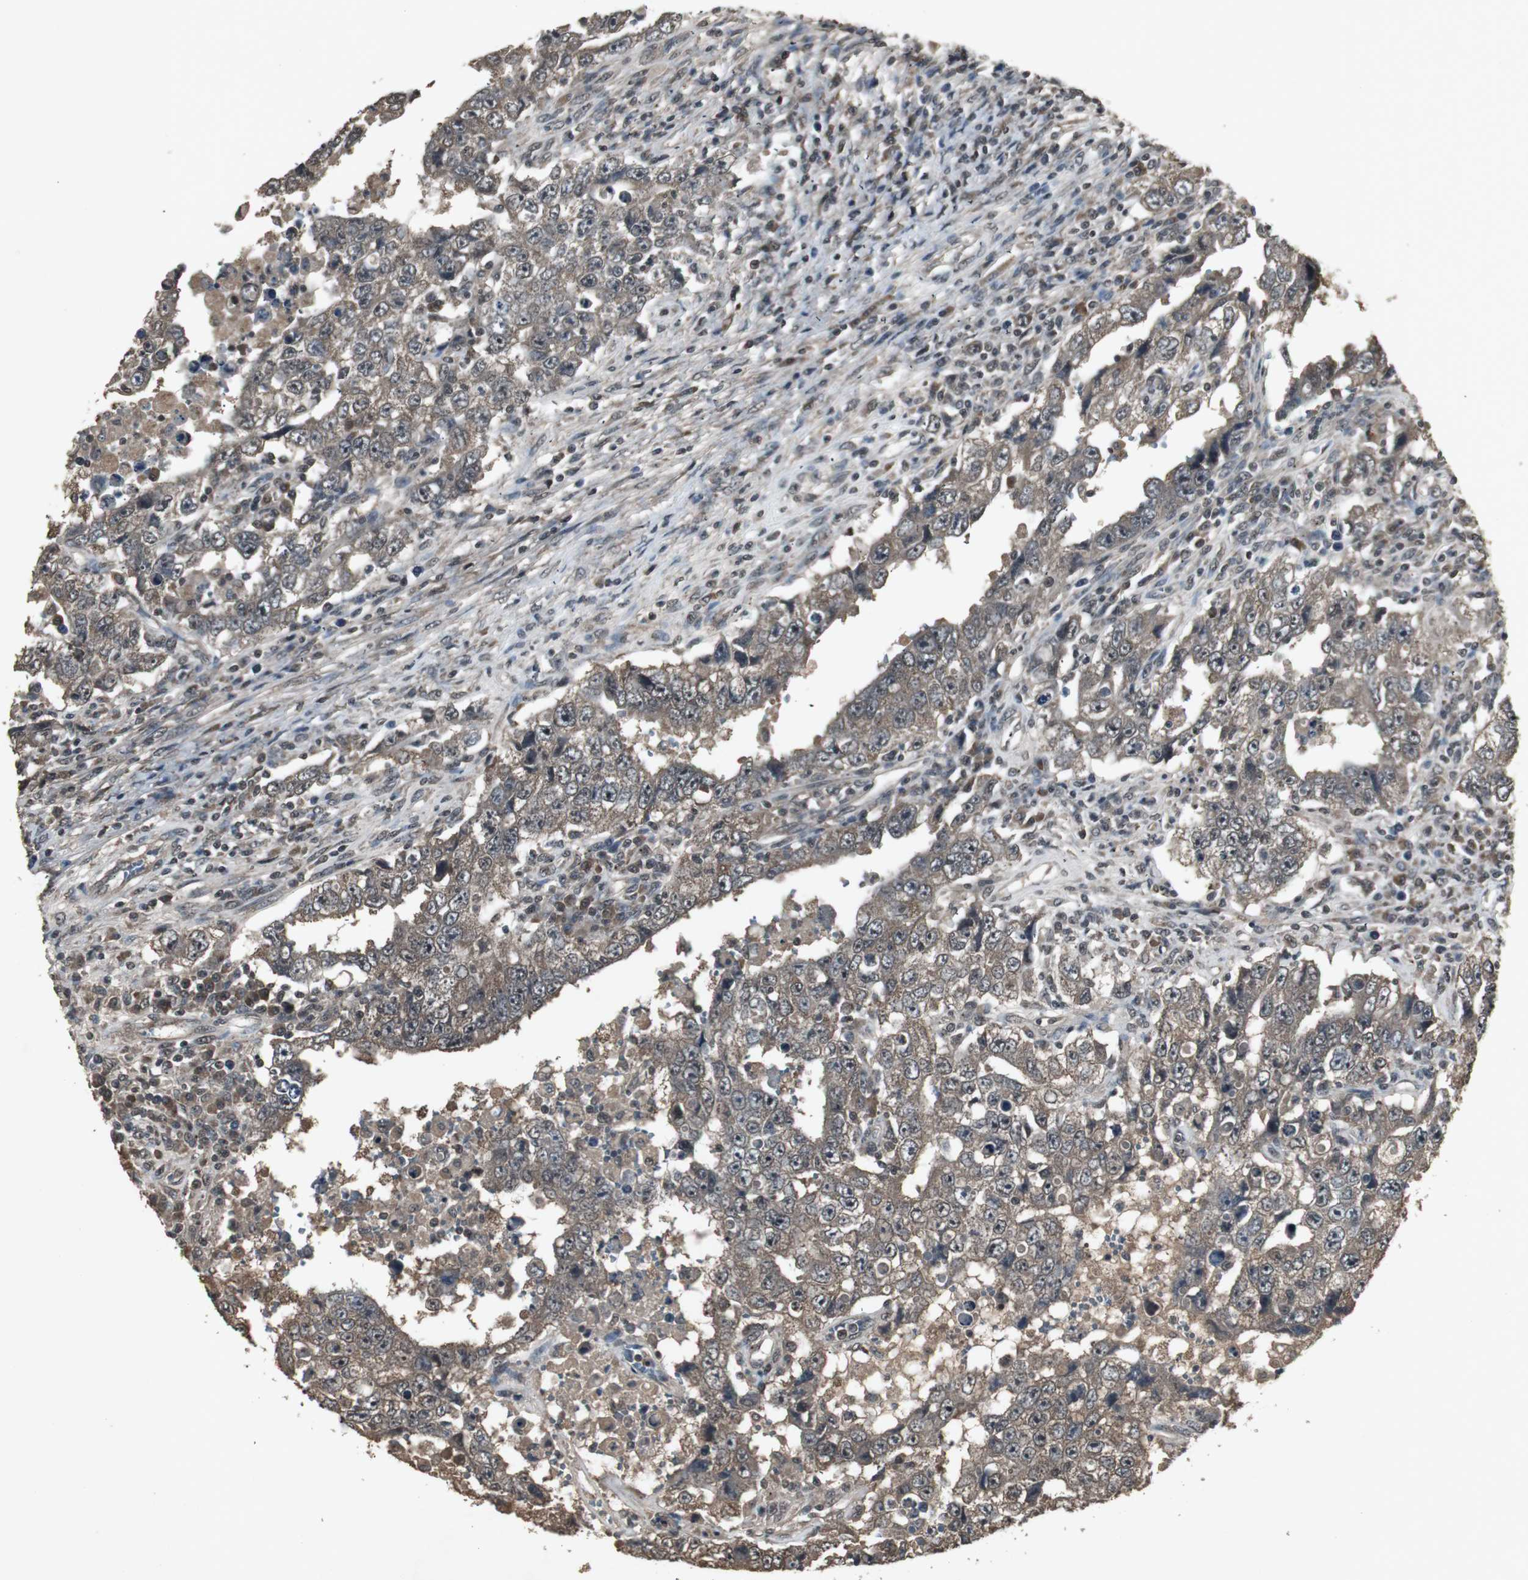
{"staining": {"intensity": "moderate", "quantity": ">75%", "location": "cytoplasmic/membranous"}, "tissue": "testis cancer", "cell_type": "Tumor cells", "image_type": "cancer", "snomed": [{"axis": "morphology", "description": "Carcinoma, Embryonal, NOS"}, {"axis": "topography", "description": "Testis"}], "caption": "Immunohistochemistry (IHC) (DAB (3,3'-diaminobenzidine)) staining of human embryonal carcinoma (testis) shows moderate cytoplasmic/membranous protein positivity in approximately >75% of tumor cells.", "gene": "EMX1", "patient": {"sex": "male", "age": 26}}